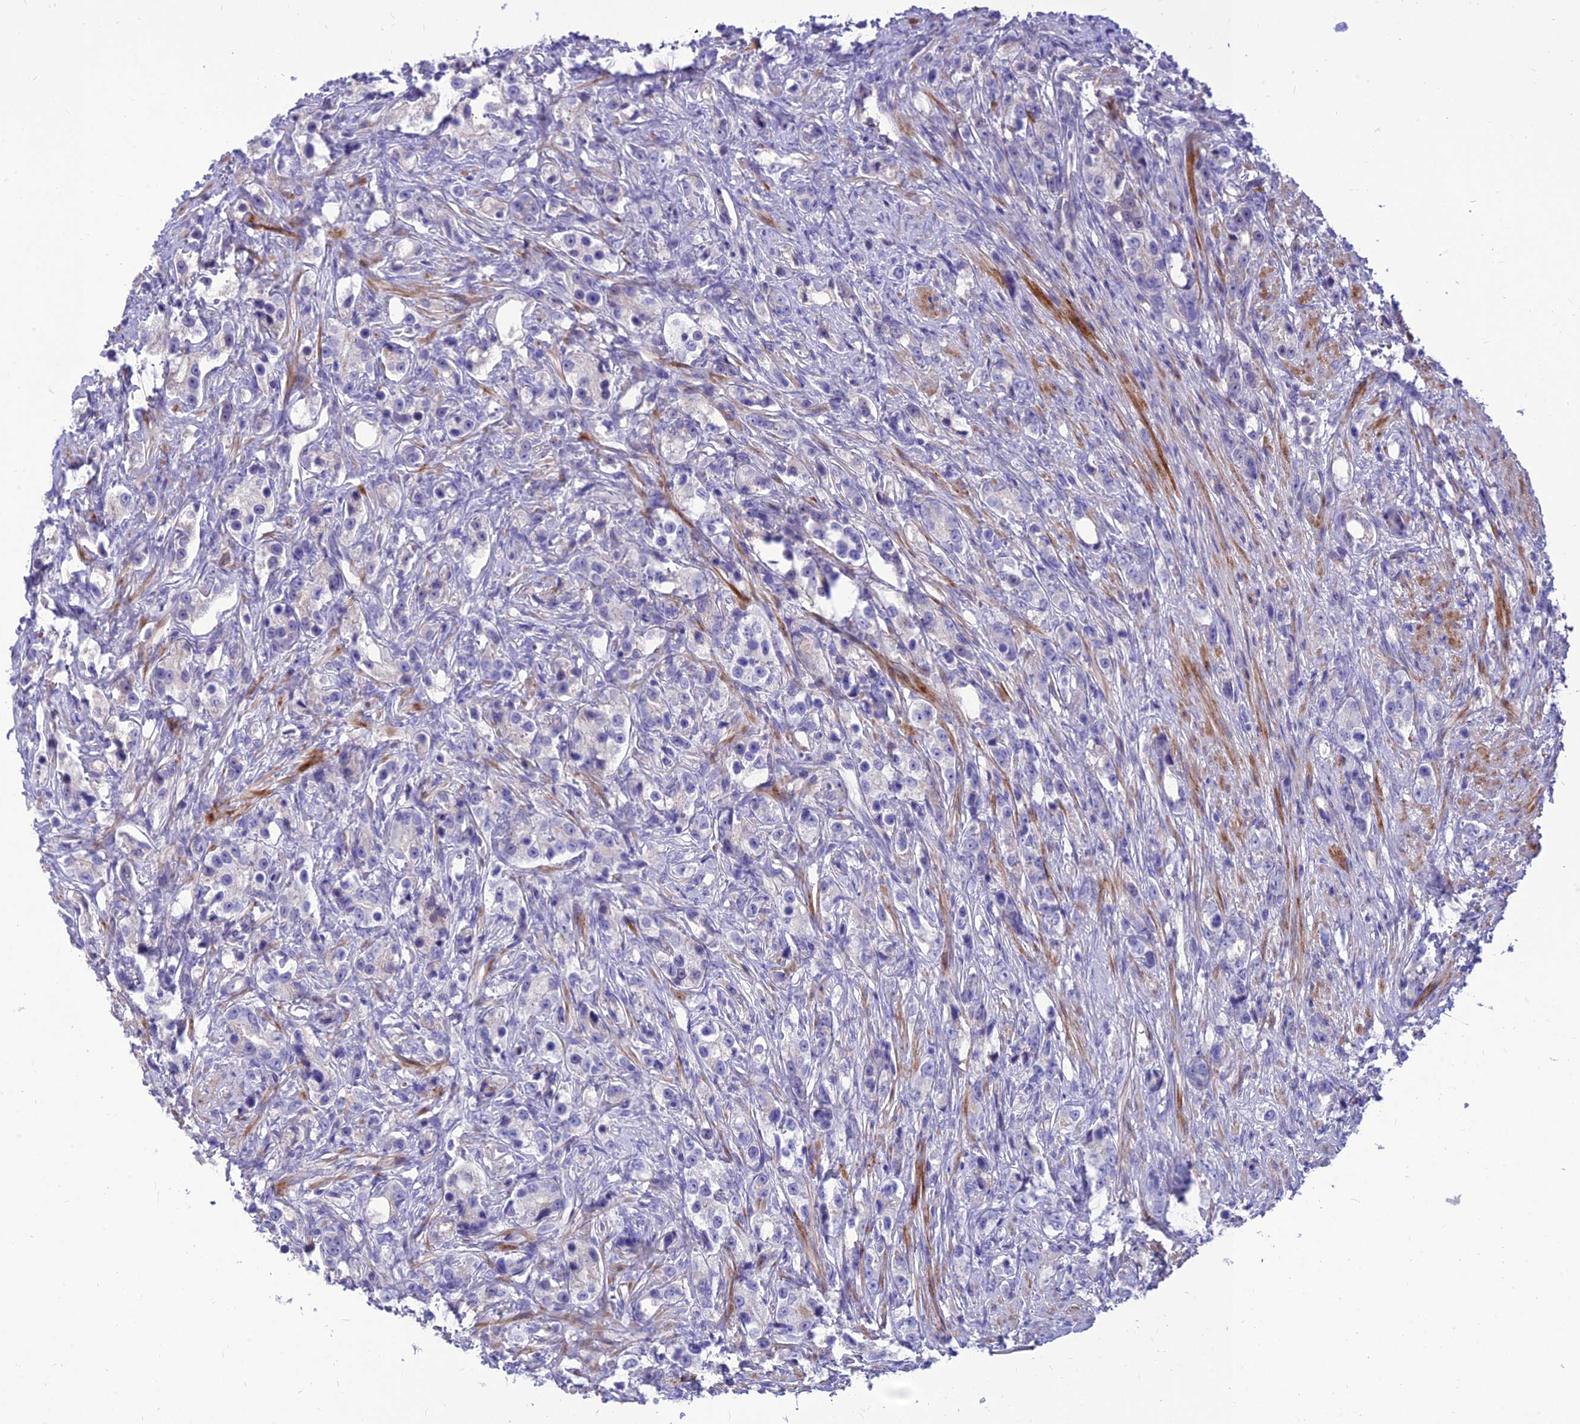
{"staining": {"intensity": "negative", "quantity": "none", "location": "none"}, "tissue": "prostate cancer", "cell_type": "Tumor cells", "image_type": "cancer", "snomed": [{"axis": "morphology", "description": "Adenocarcinoma, High grade"}, {"axis": "topography", "description": "Prostate"}], "caption": "This histopathology image is of prostate adenocarcinoma (high-grade) stained with IHC to label a protein in brown with the nuclei are counter-stained blue. There is no positivity in tumor cells.", "gene": "TEKT3", "patient": {"sex": "male", "age": 63}}